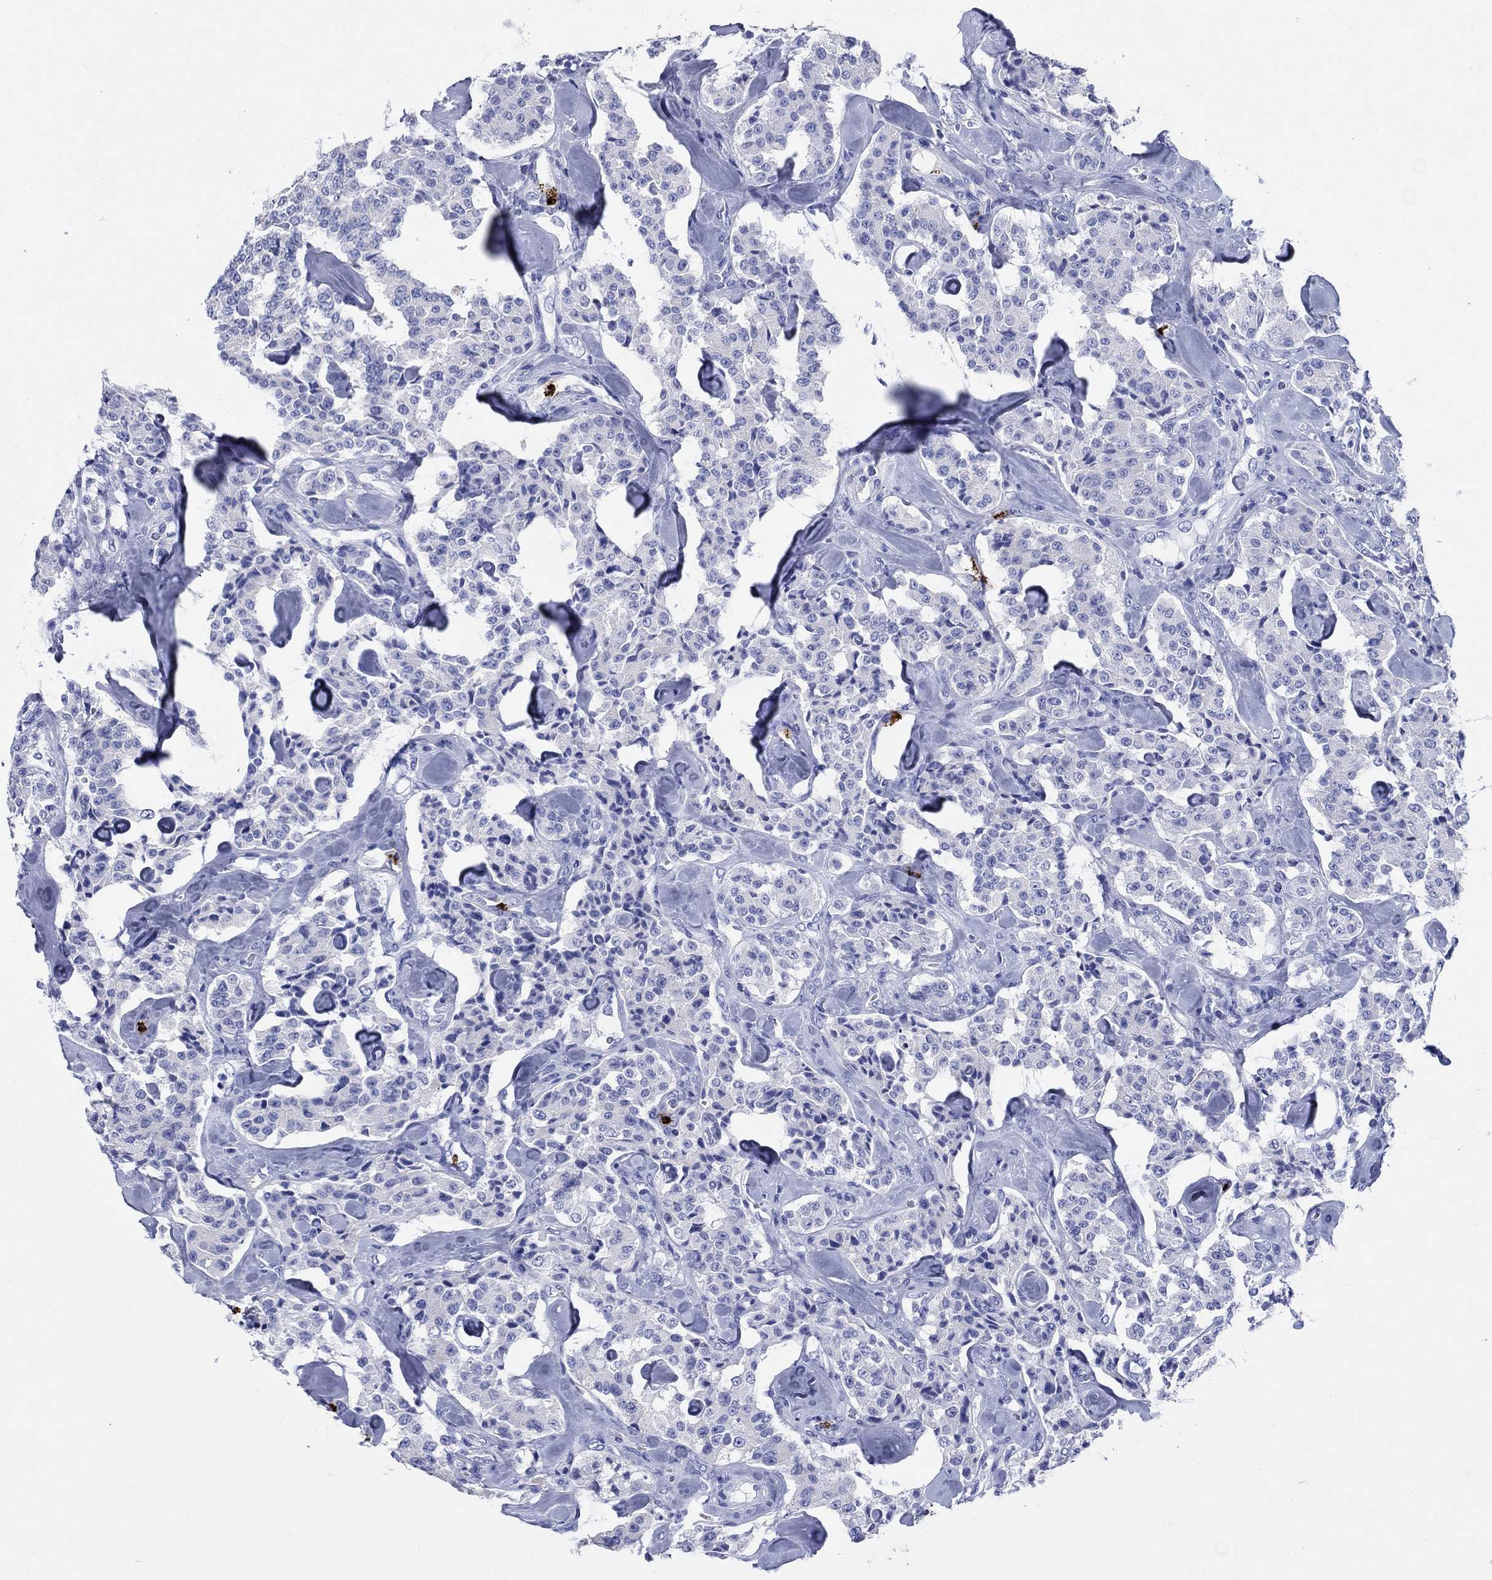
{"staining": {"intensity": "negative", "quantity": "none", "location": "none"}, "tissue": "carcinoid", "cell_type": "Tumor cells", "image_type": "cancer", "snomed": [{"axis": "morphology", "description": "Carcinoid, malignant, NOS"}, {"axis": "topography", "description": "Pancreas"}], "caption": "Tumor cells show no significant protein positivity in carcinoid.", "gene": "AZU1", "patient": {"sex": "male", "age": 41}}